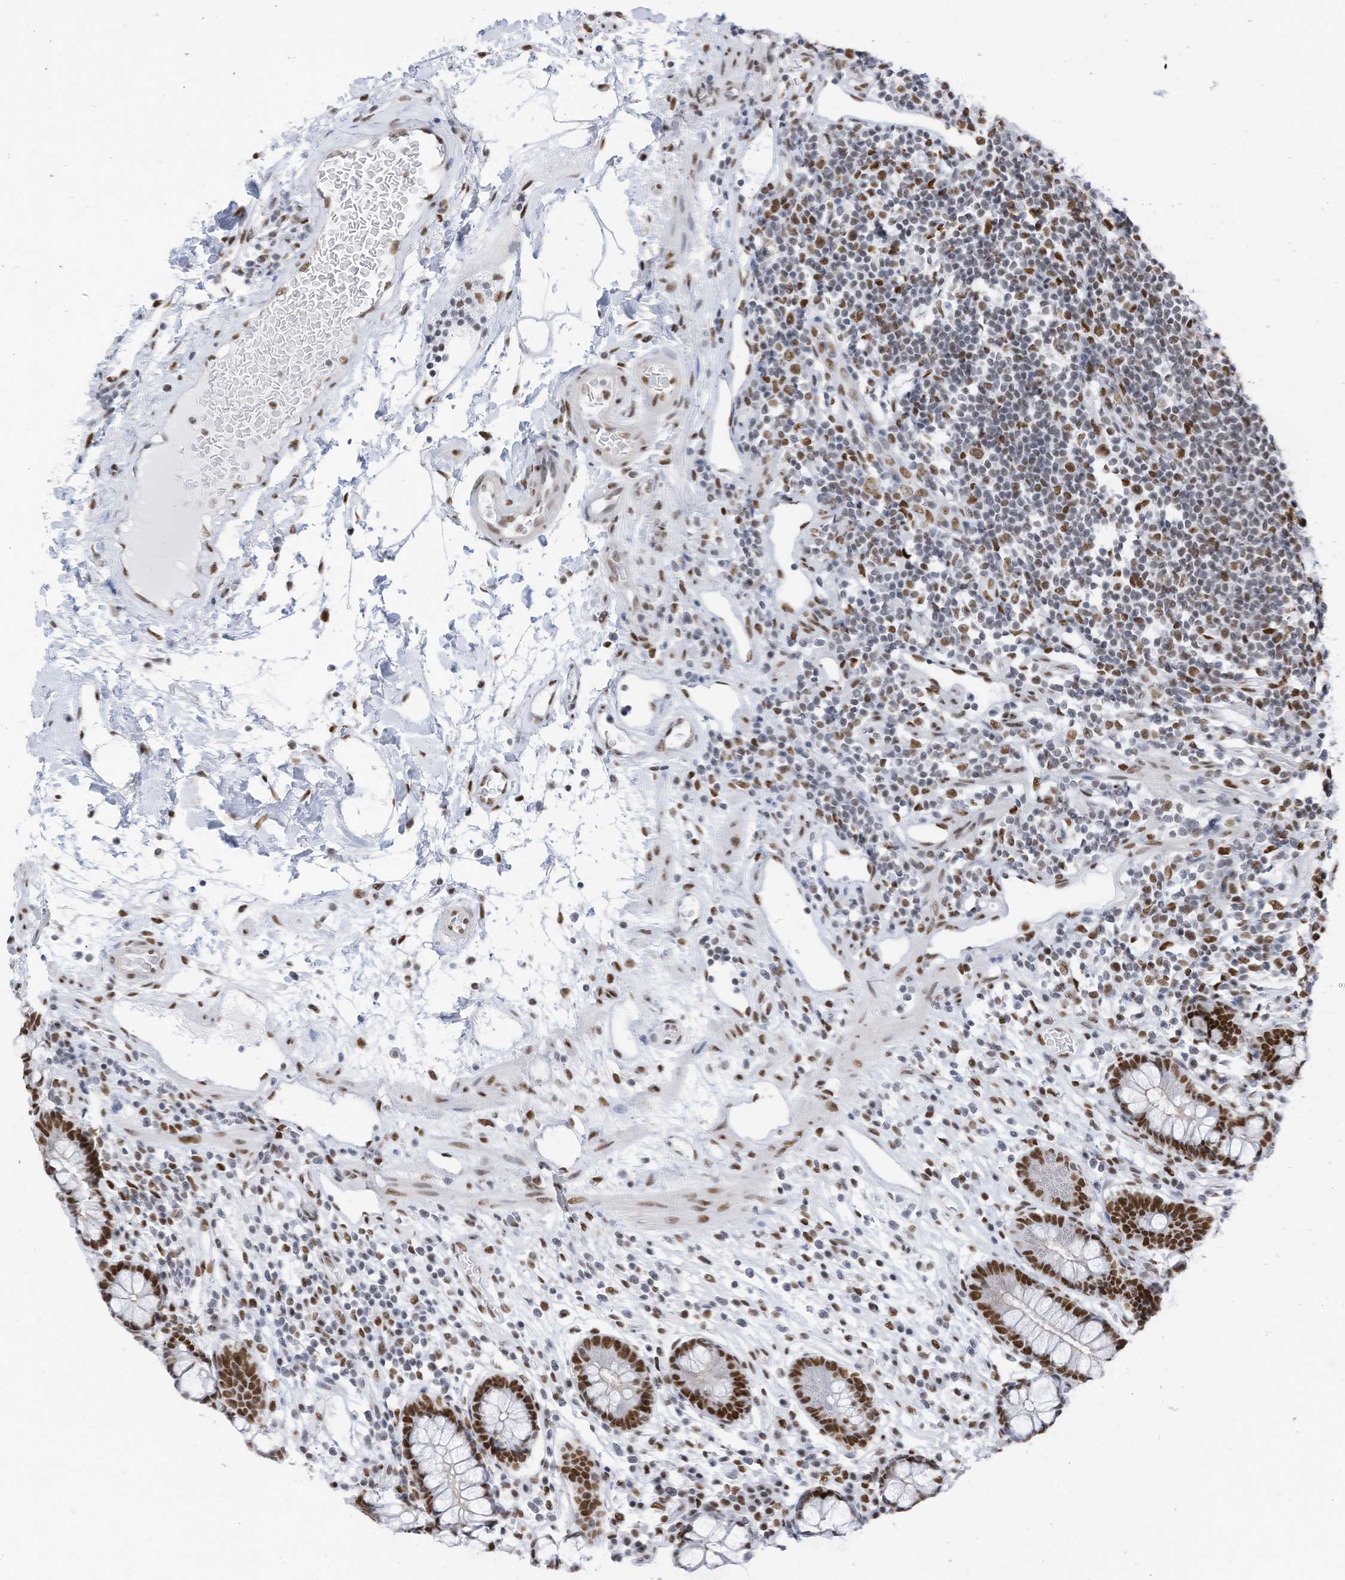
{"staining": {"intensity": "strong", "quantity": ">75%", "location": "nuclear"}, "tissue": "colon", "cell_type": "Endothelial cells", "image_type": "normal", "snomed": [{"axis": "morphology", "description": "Normal tissue, NOS"}, {"axis": "topography", "description": "Colon"}], "caption": "The immunohistochemical stain shows strong nuclear staining in endothelial cells of benign colon. The staining is performed using DAB brown chromogen to label protein expression. The nuclei are counter-stained blue using hematoxylin.", "gene": "KHSRP", "patient": {"sex": "female", "age": 79}}